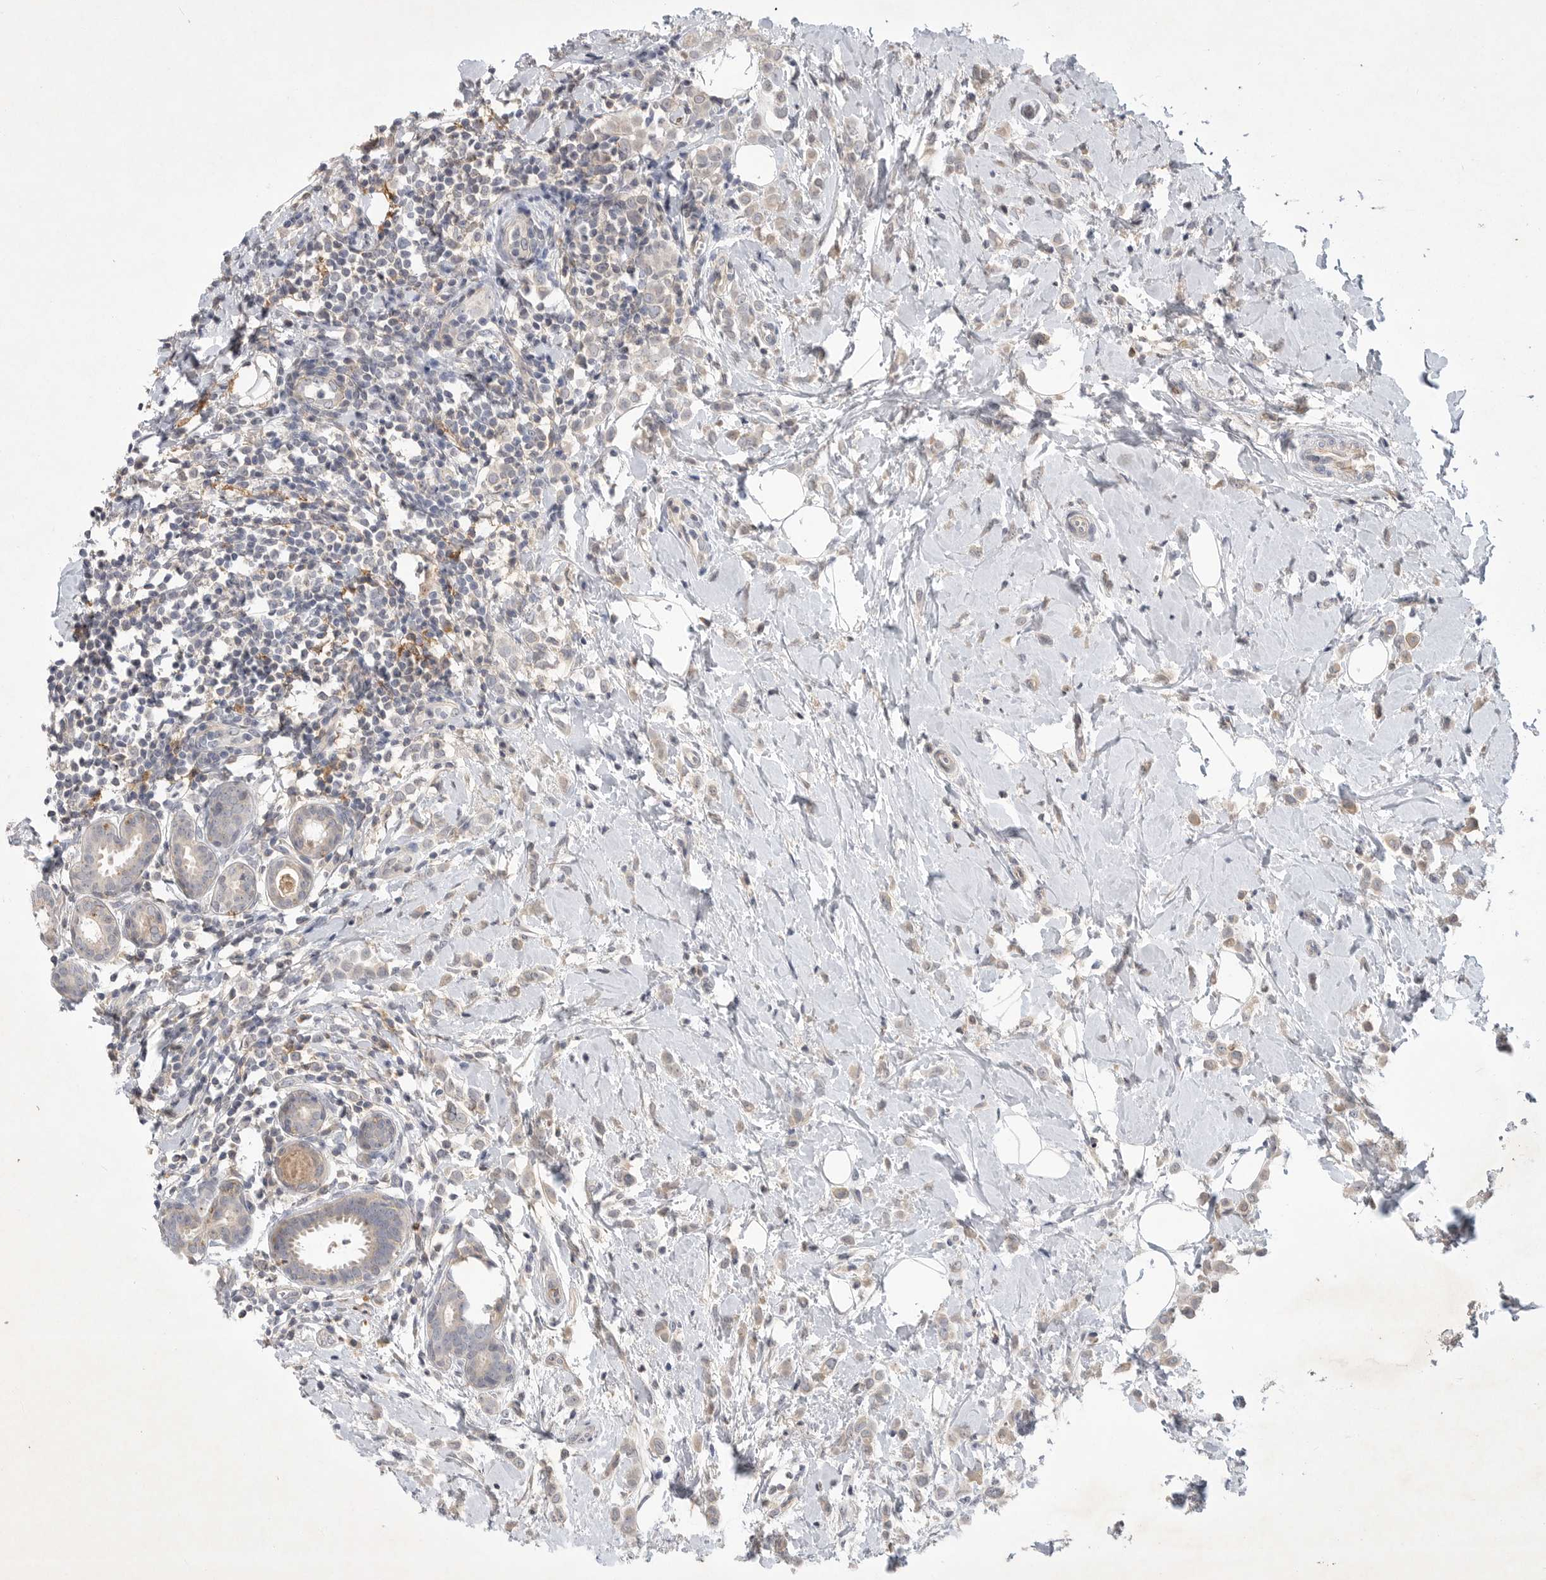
{"staining": {"intensity": "weak", "quantity": "<25%", "location": "cytoplasmic/membranous"}, "tissue": "breast cancer", "cell_type": "Tumor cells", "image_type": "cancer", "snomed": [{"axis": "morphology", "description": "Lobular carcinoma"}, {"axis": "topography", "description": "Breast"}], "caption": "Tumor cells show no significant protein expression in lobular carcinoma (breast). (DAB (3,3'-diaminobenzidine) immunohistochemistry (IHC) visualized using brightfield microscopy, high magnification).", "gene": "ITGAD", "patient": {"sex": "female", "age": 47}}